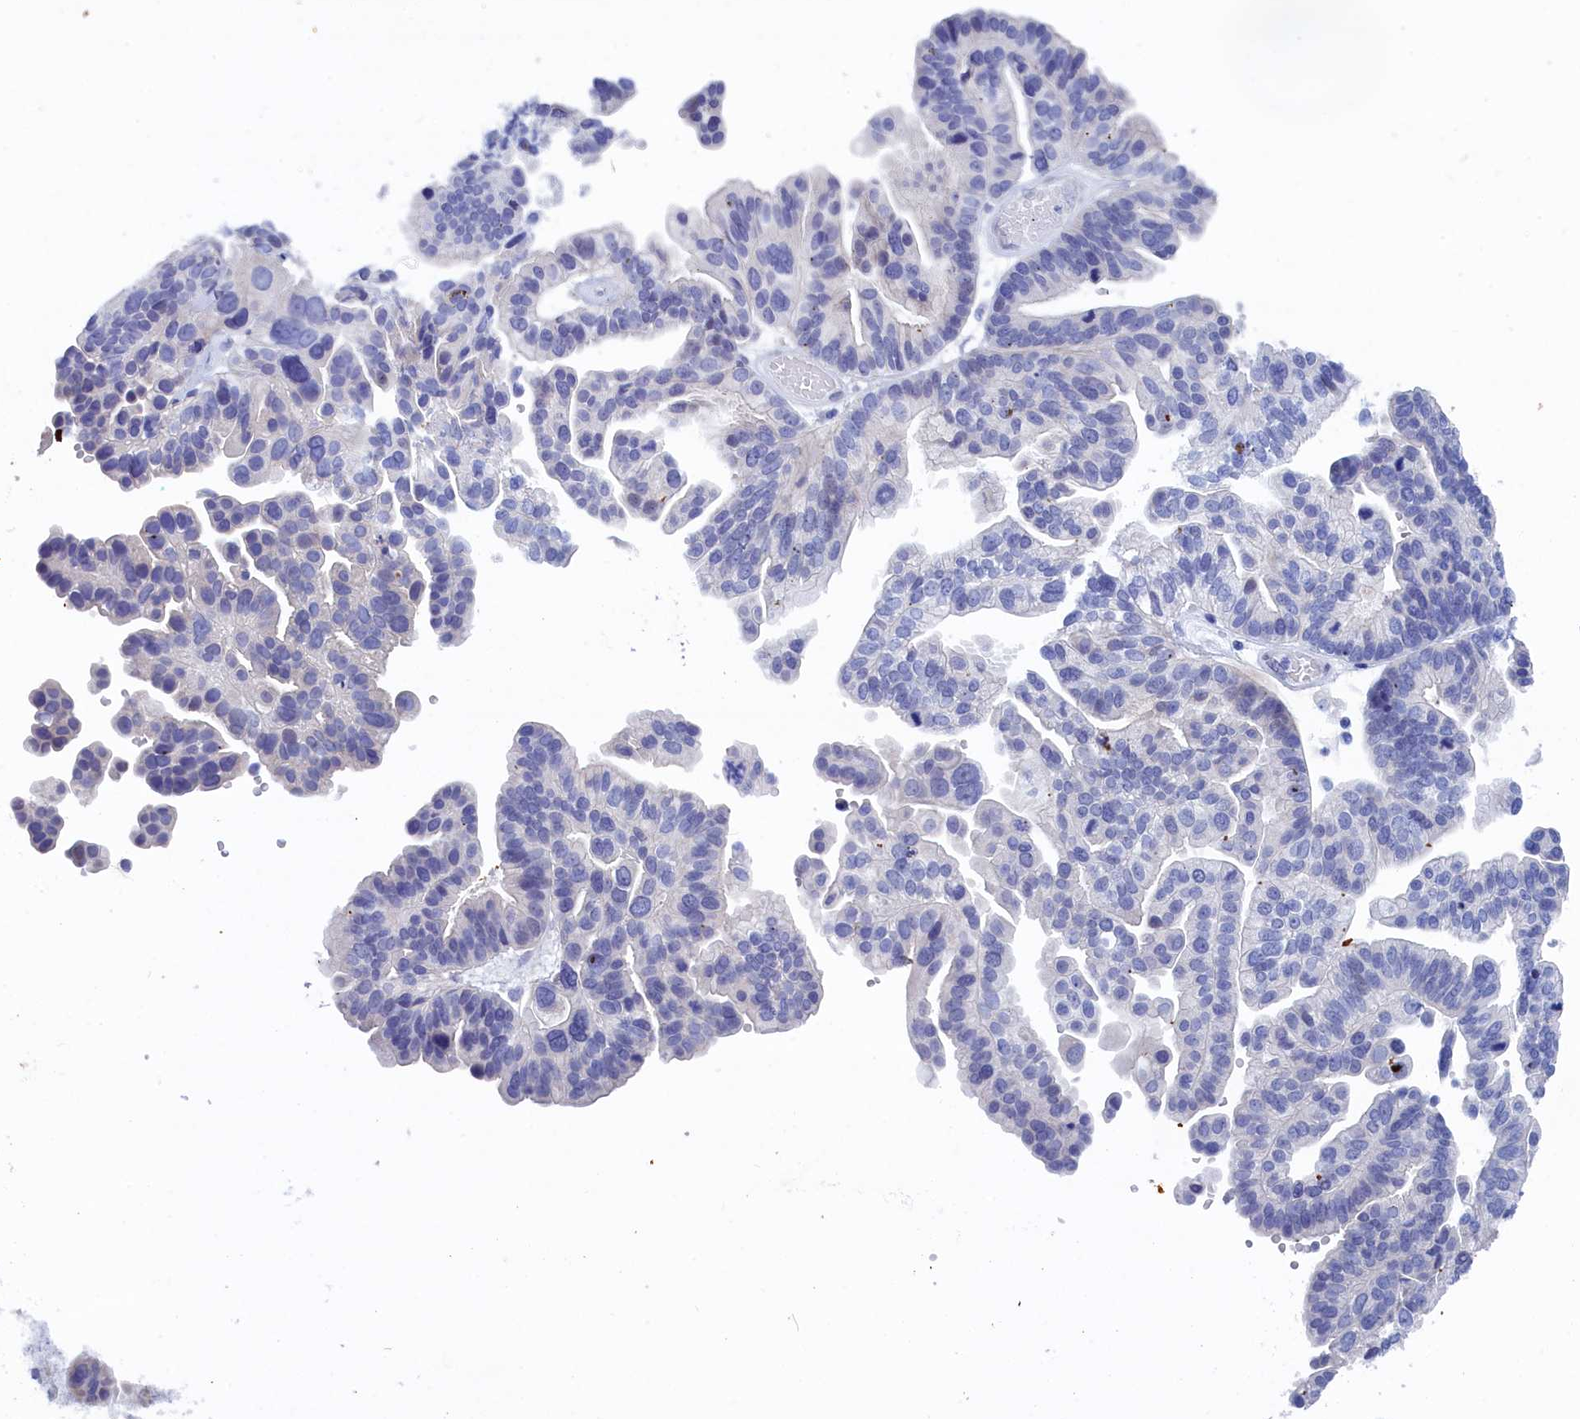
{"staining": {"intensity": "negative", "quantity": "none", "location": "none"}, "tissue": "ovarian cancer", "cell_type": "Tumor cells", "image_type": "cancer", "snomed": [{"axis": "morphology", "description": "Cystadenocarcinoma, serous, NOS"}, {"axis": "topography", "description": "Ovary"}], "caption": "An immunohistochemistry (IHC) photomicrograph of serous cystadenocarcinoma (ovarian) is shown. There is no staining in tumor cells of serous cystadenocarcinoma (ovarian).", "gene": "WDR83", "patient": {"sex": "female", "age": 56}}